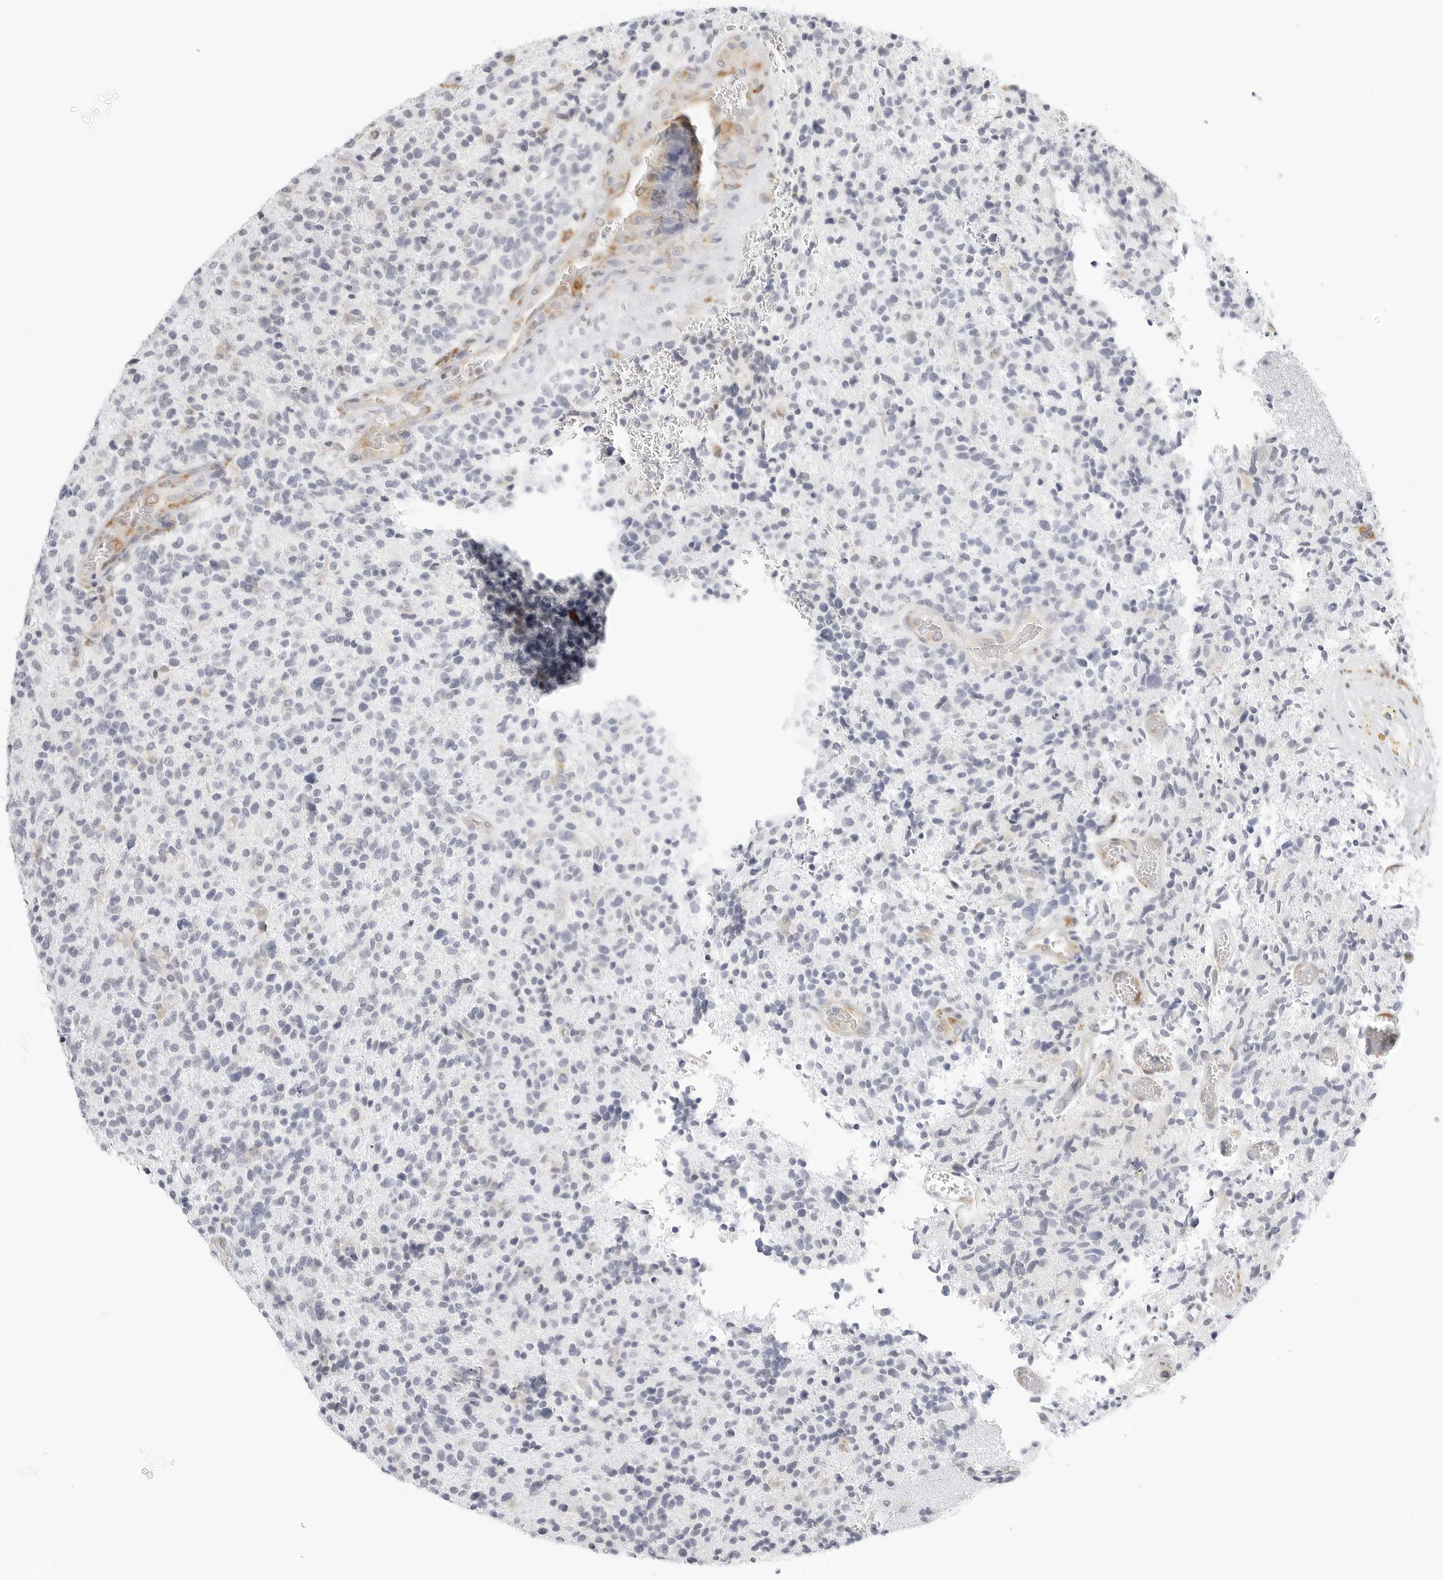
{"staining": {"intensity": "negative", "quantity": "none", "location": "none"}, "tissue": "glioma", "cell_type": "Tumor cells", "image_type": "cancer", "snomed": [{"axis": "morphology", "description": "Glioma, malignant, High grade"}, {"axis": "topography", "description": "Brain"}], "caption": "Tumor cells show no significant protein expression in malignant glioma (high-grade).", "gene": "THEM4", "patient": {"sex": "male", "age": 72}}